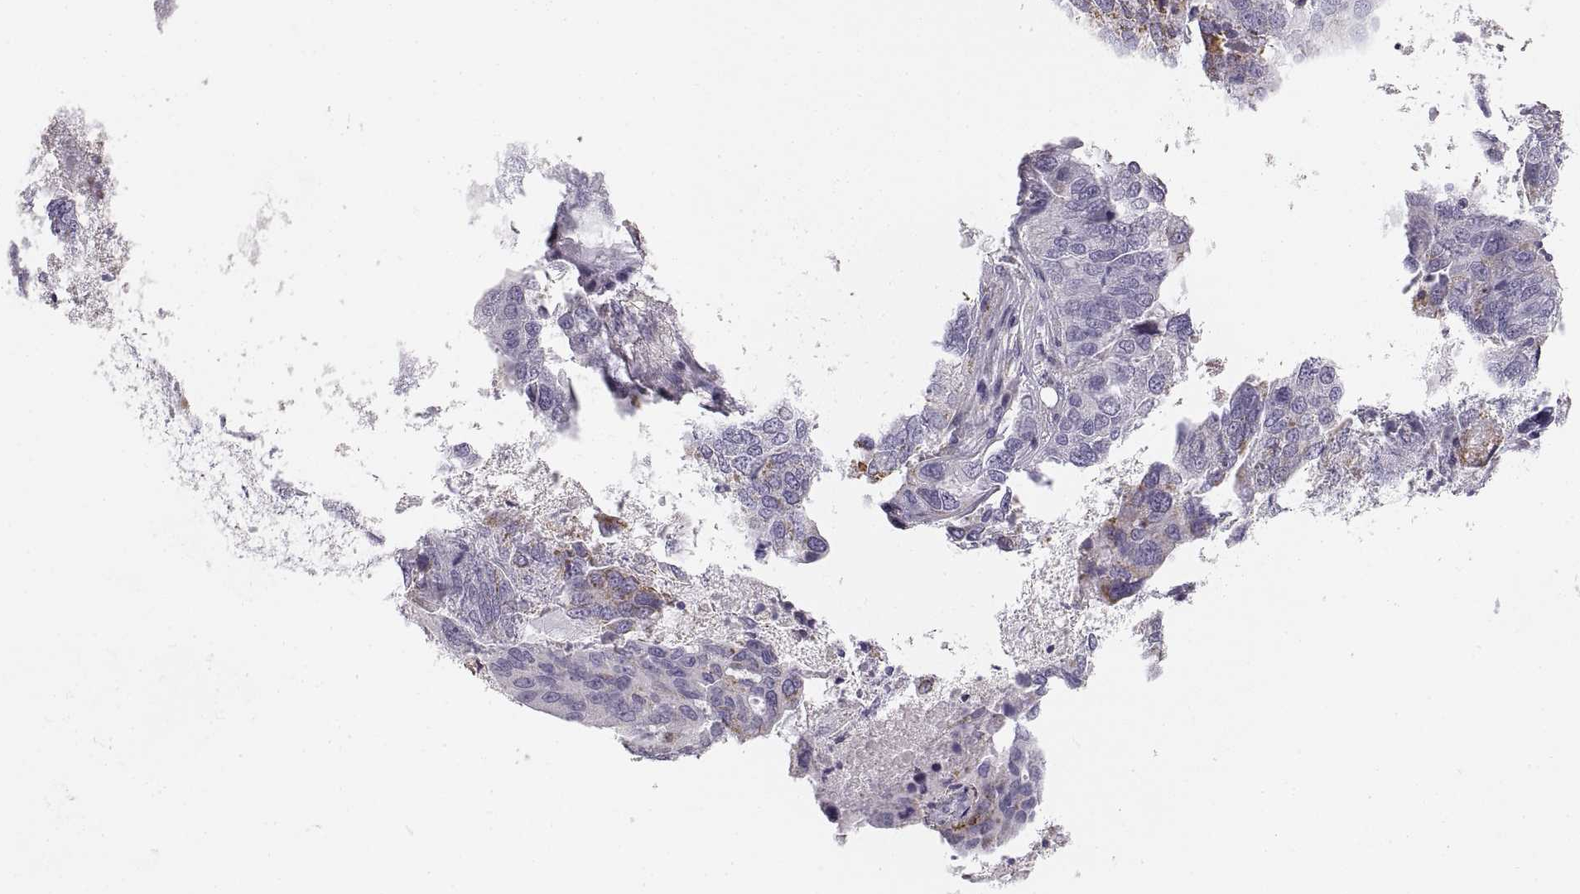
{"staining": {"intensity": "moderate", "quantity": "<25%", "location": "cytoplasmic/membranous"}, "tissue": "ovarian cancer", "cell_type": "Tumor cells", "image_type": "cancer", "snomed": [{"axis": "morphology", "description": "Carcinoma, endometroid"}, {"axis": "topography", "description": "Soft tissue"}, {"axis": "topography", "description": "Ovary"}], "caption": "DAB (3,3'-diaminobenzidine) immunohistochemical staining of human ovarian endometroid carcinoma shows moderate cytoplasmic/membranous protein positivity in about <25% of tumor cells.", "gene": "COL9A3", "patient": {"sex": "female", "age": 52}}